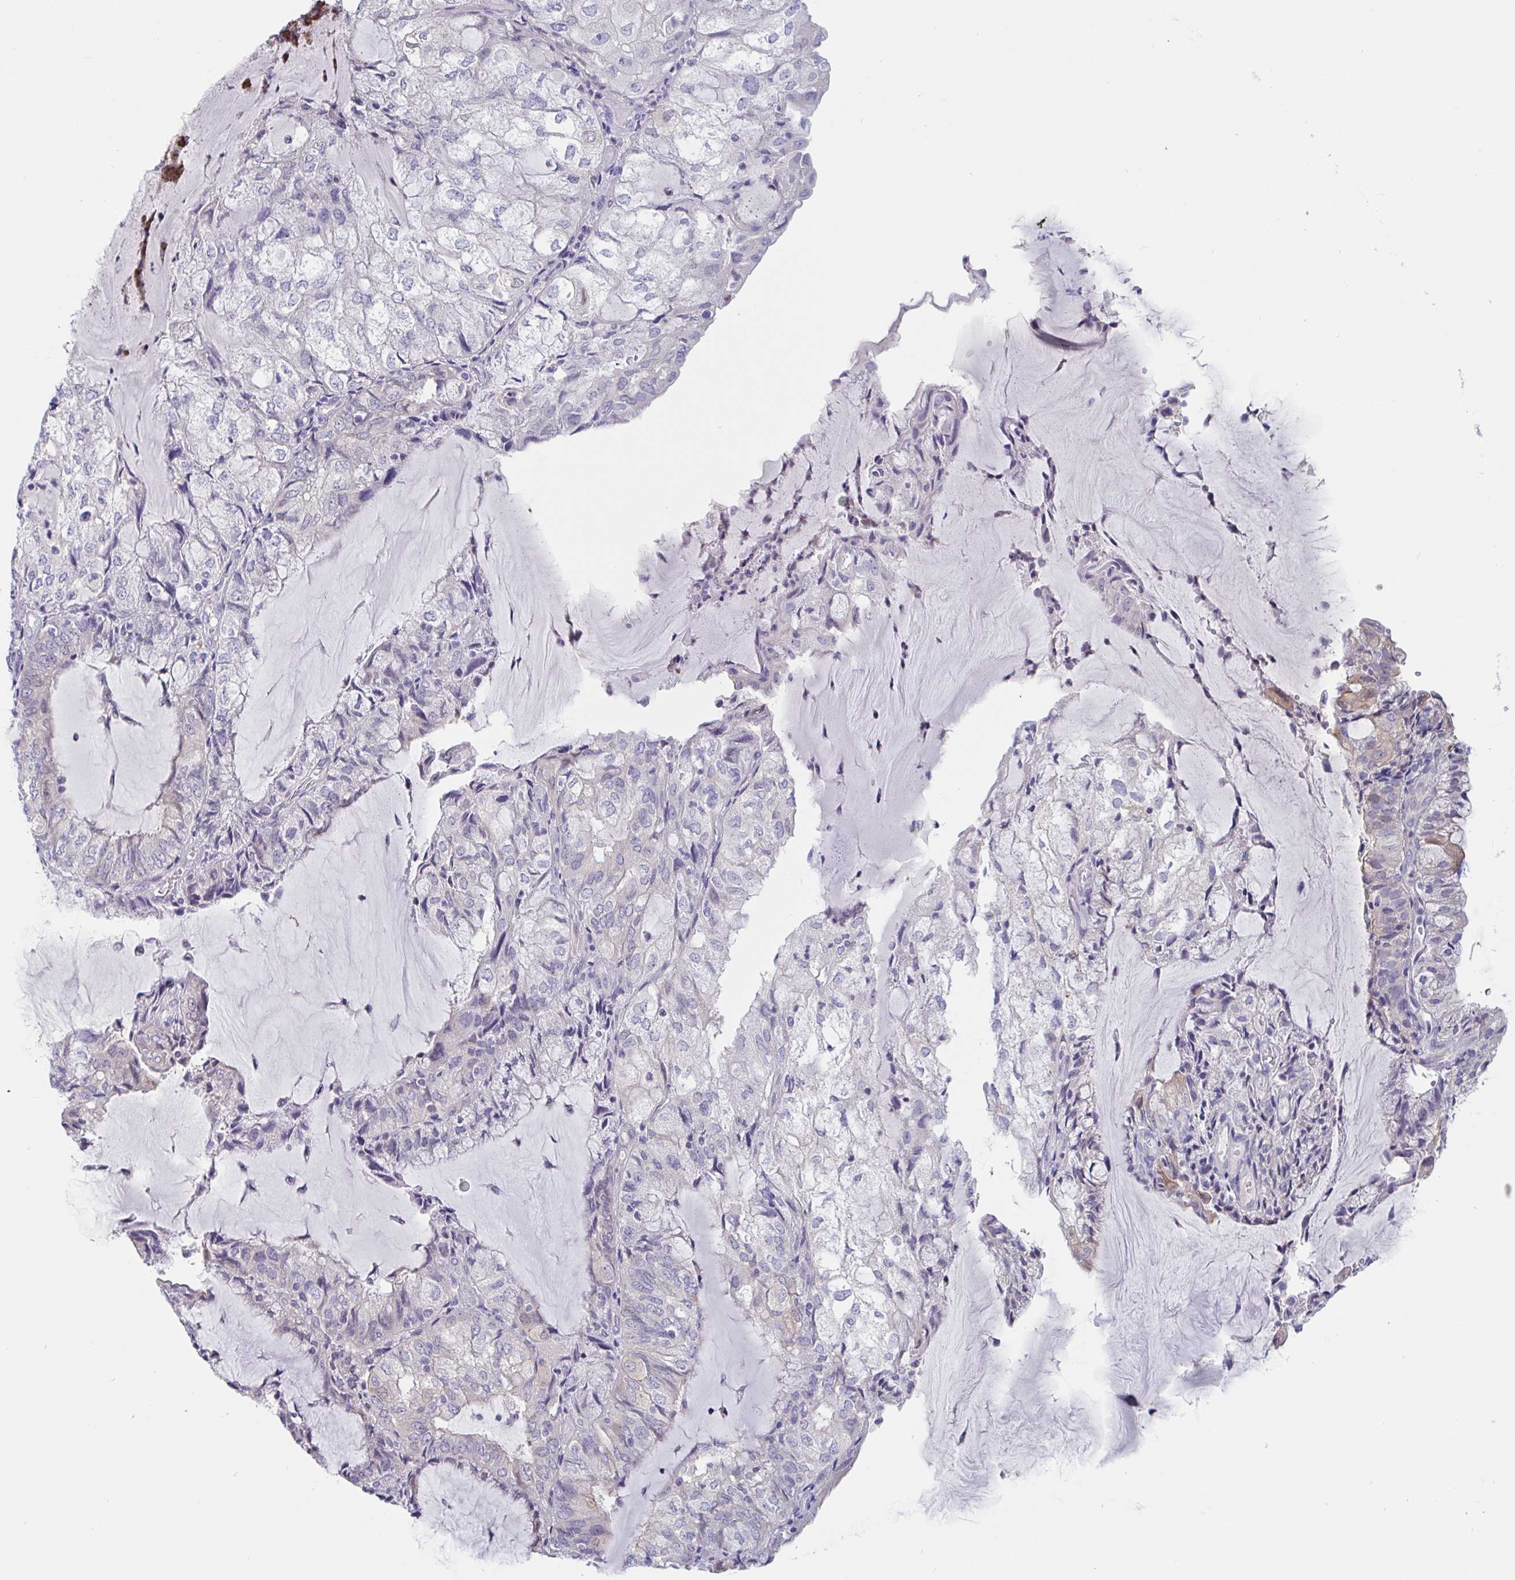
{"staining": {"intensity": "weak", "quantity": "<25%", "location": "cytoplasmic/membranous"}, "tissue": "endometrial cancer", "cell_type": "Tumor cells", "image_type": "cancer", "snomed": [{"axis": "morphology", "description": "Adenocarcinoma, NOS"}, {"axis": "topography", "description": "Endometrium"}], "caption": "High magnification brightfield microscopy of adenocarcinoma (endometrial) stained with DAB (brown) and counterstained with hematoxylin (blue): tumor cells show no significant staining.", "gene": "UNKL", "patient": {"sex": "female", "age": 81}}